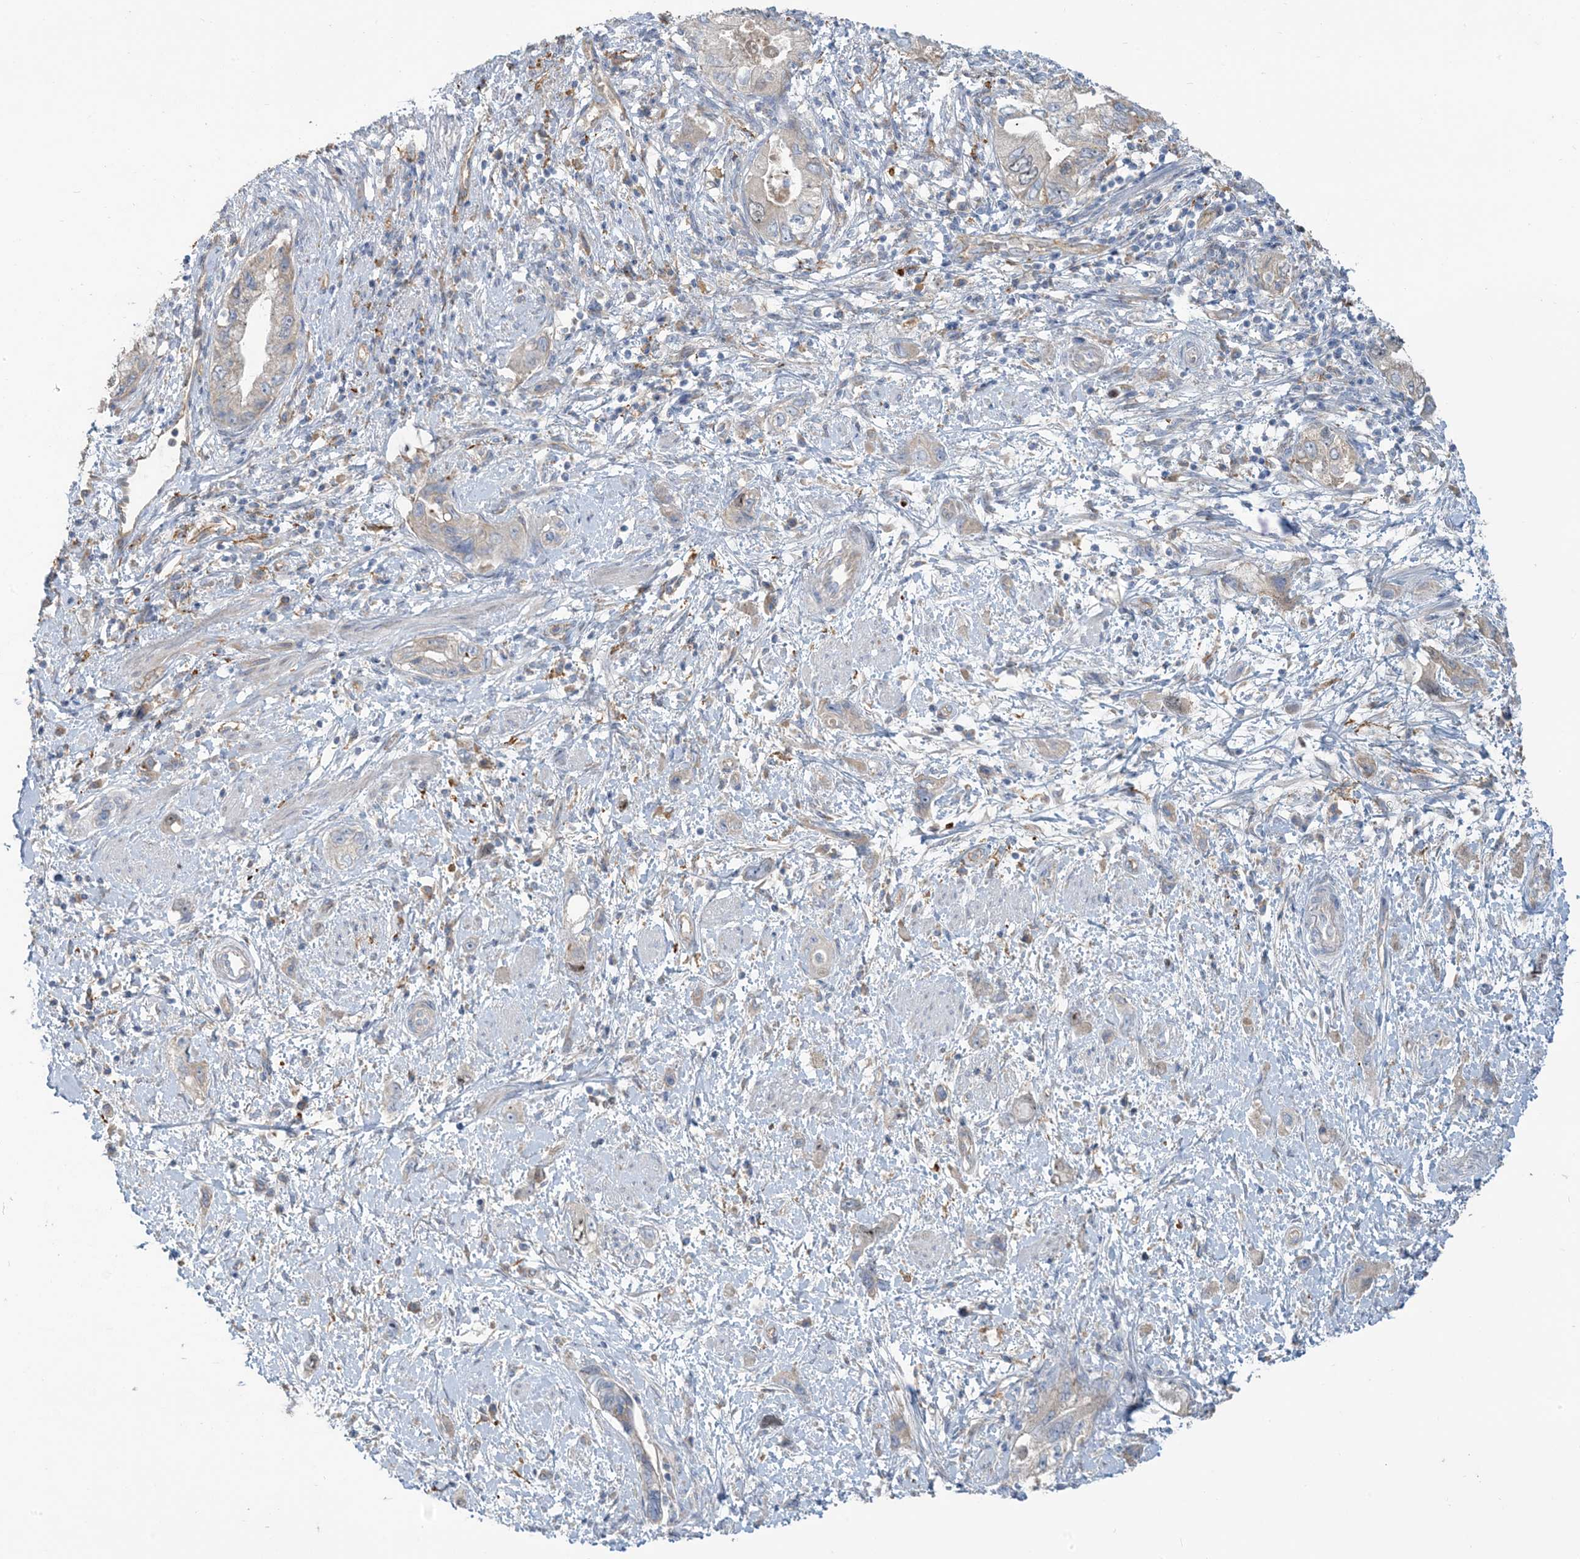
{"staining": {"intensity": "negative", "quantity": "none", "location": "none"}, "tissue": "pancreatic cancer", "cell_type": "Tumor cells", "image_type": "cancer", "snomed": [{"axis": "morphology", "description": "Adenocarcinoma, NOS"}, {"axis": "topography", "description": "Pancreas"}], "caption": "DAB immunohistochemical staining of pancreatic cancer (adenocarcinoma) demonstrates no significant staining in tumor cells.", "gene": "PEAR1", "patient": {"sex": "female", "age": 73}}